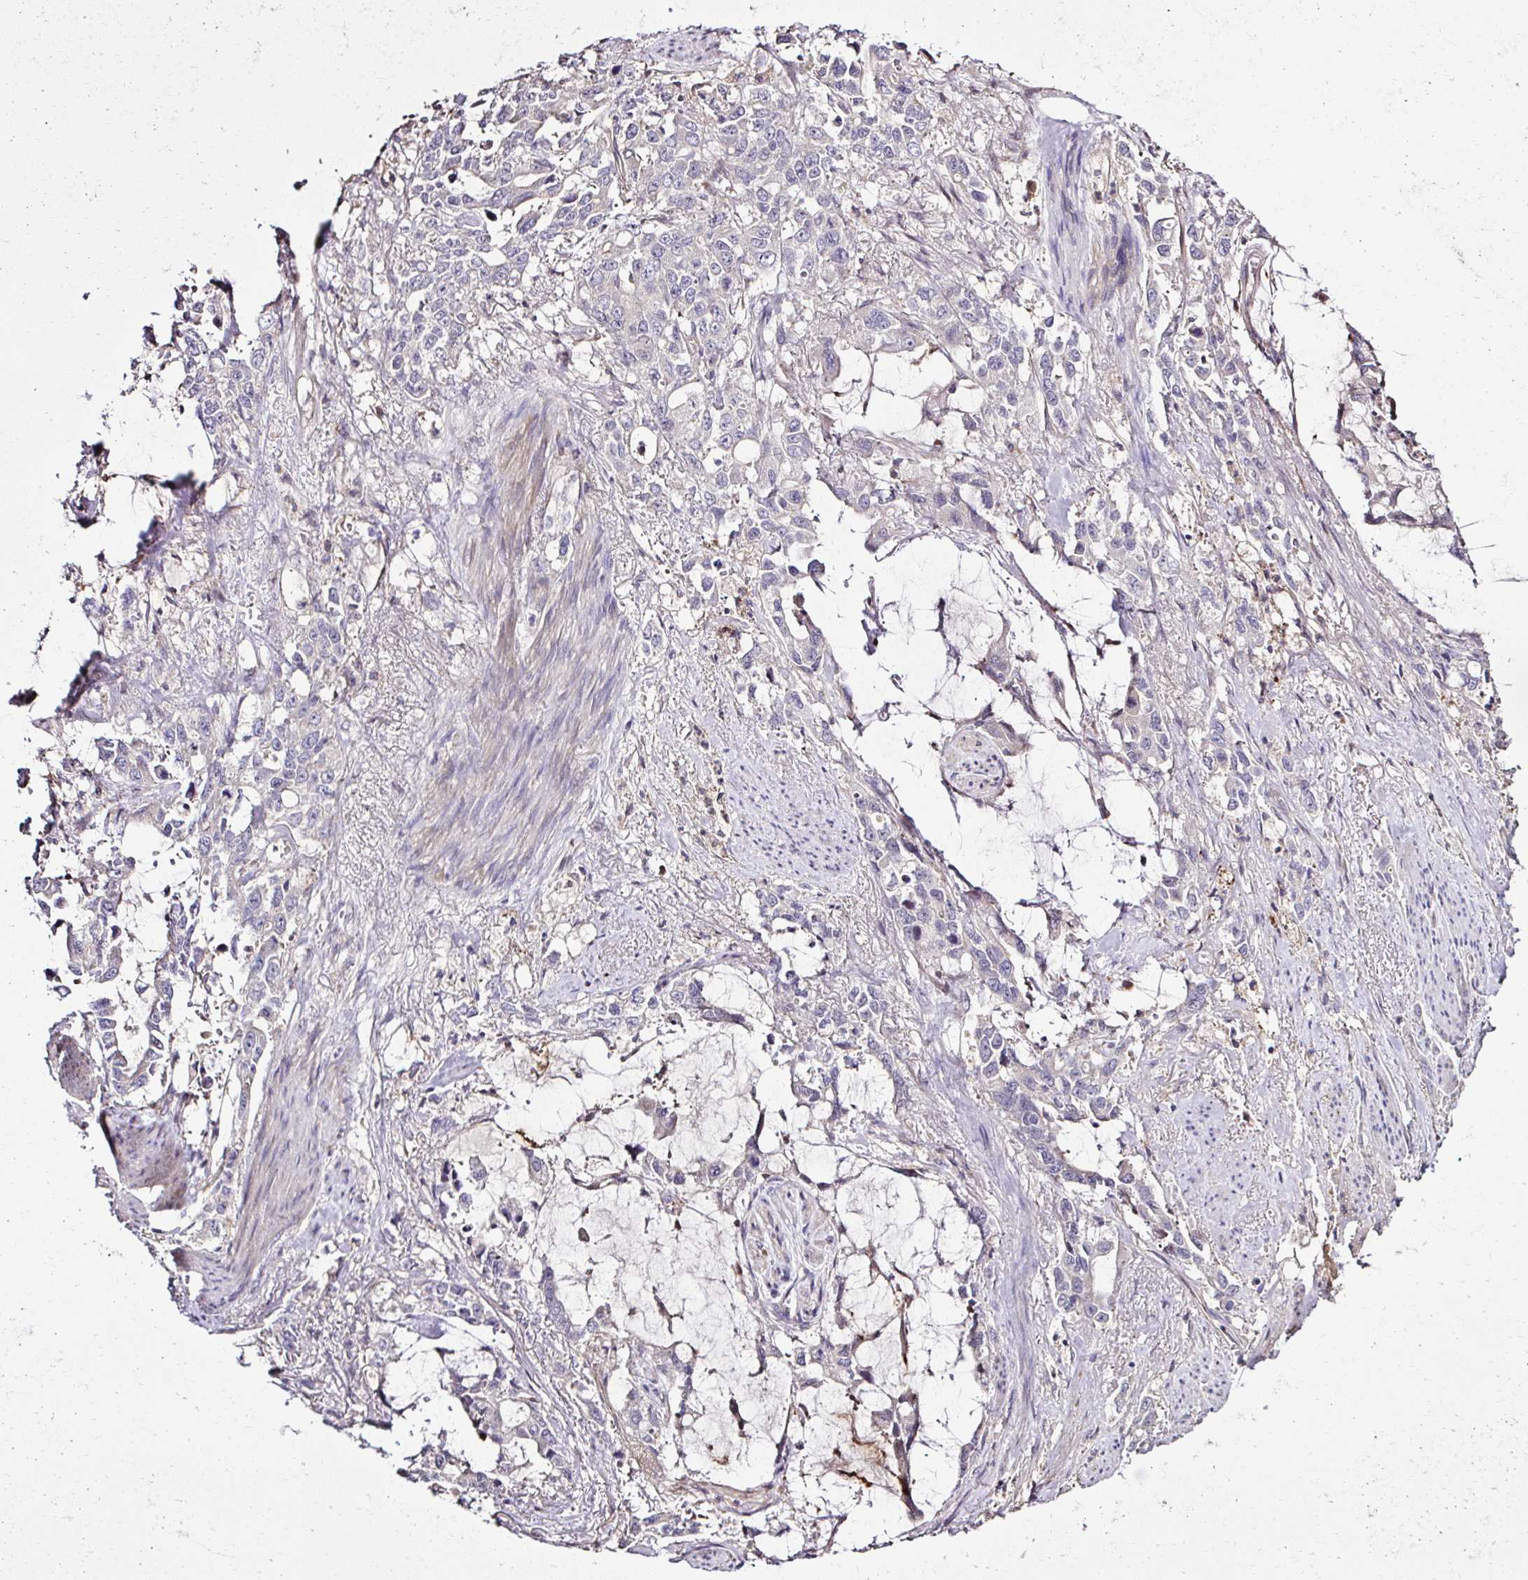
{"staining": {"intensity": "negative", "quantity": "none", "location": "none"}, "tissue": "stomach cancer", "cell_type": "Tumor cells", "image_type": "cancer", "snomed": [{"axis": "morphology", "description": "Adenocarcinoma, NOS"}, {"axis": "topography", "description": "Stomach, upper"}], "caption": "Stomach adenocarcinoma was stained to show a protein in brown. There is no significant staining in tumor cells.", "gene": "CCDC85C", "patient": {"sex": "male", "age": 85}}